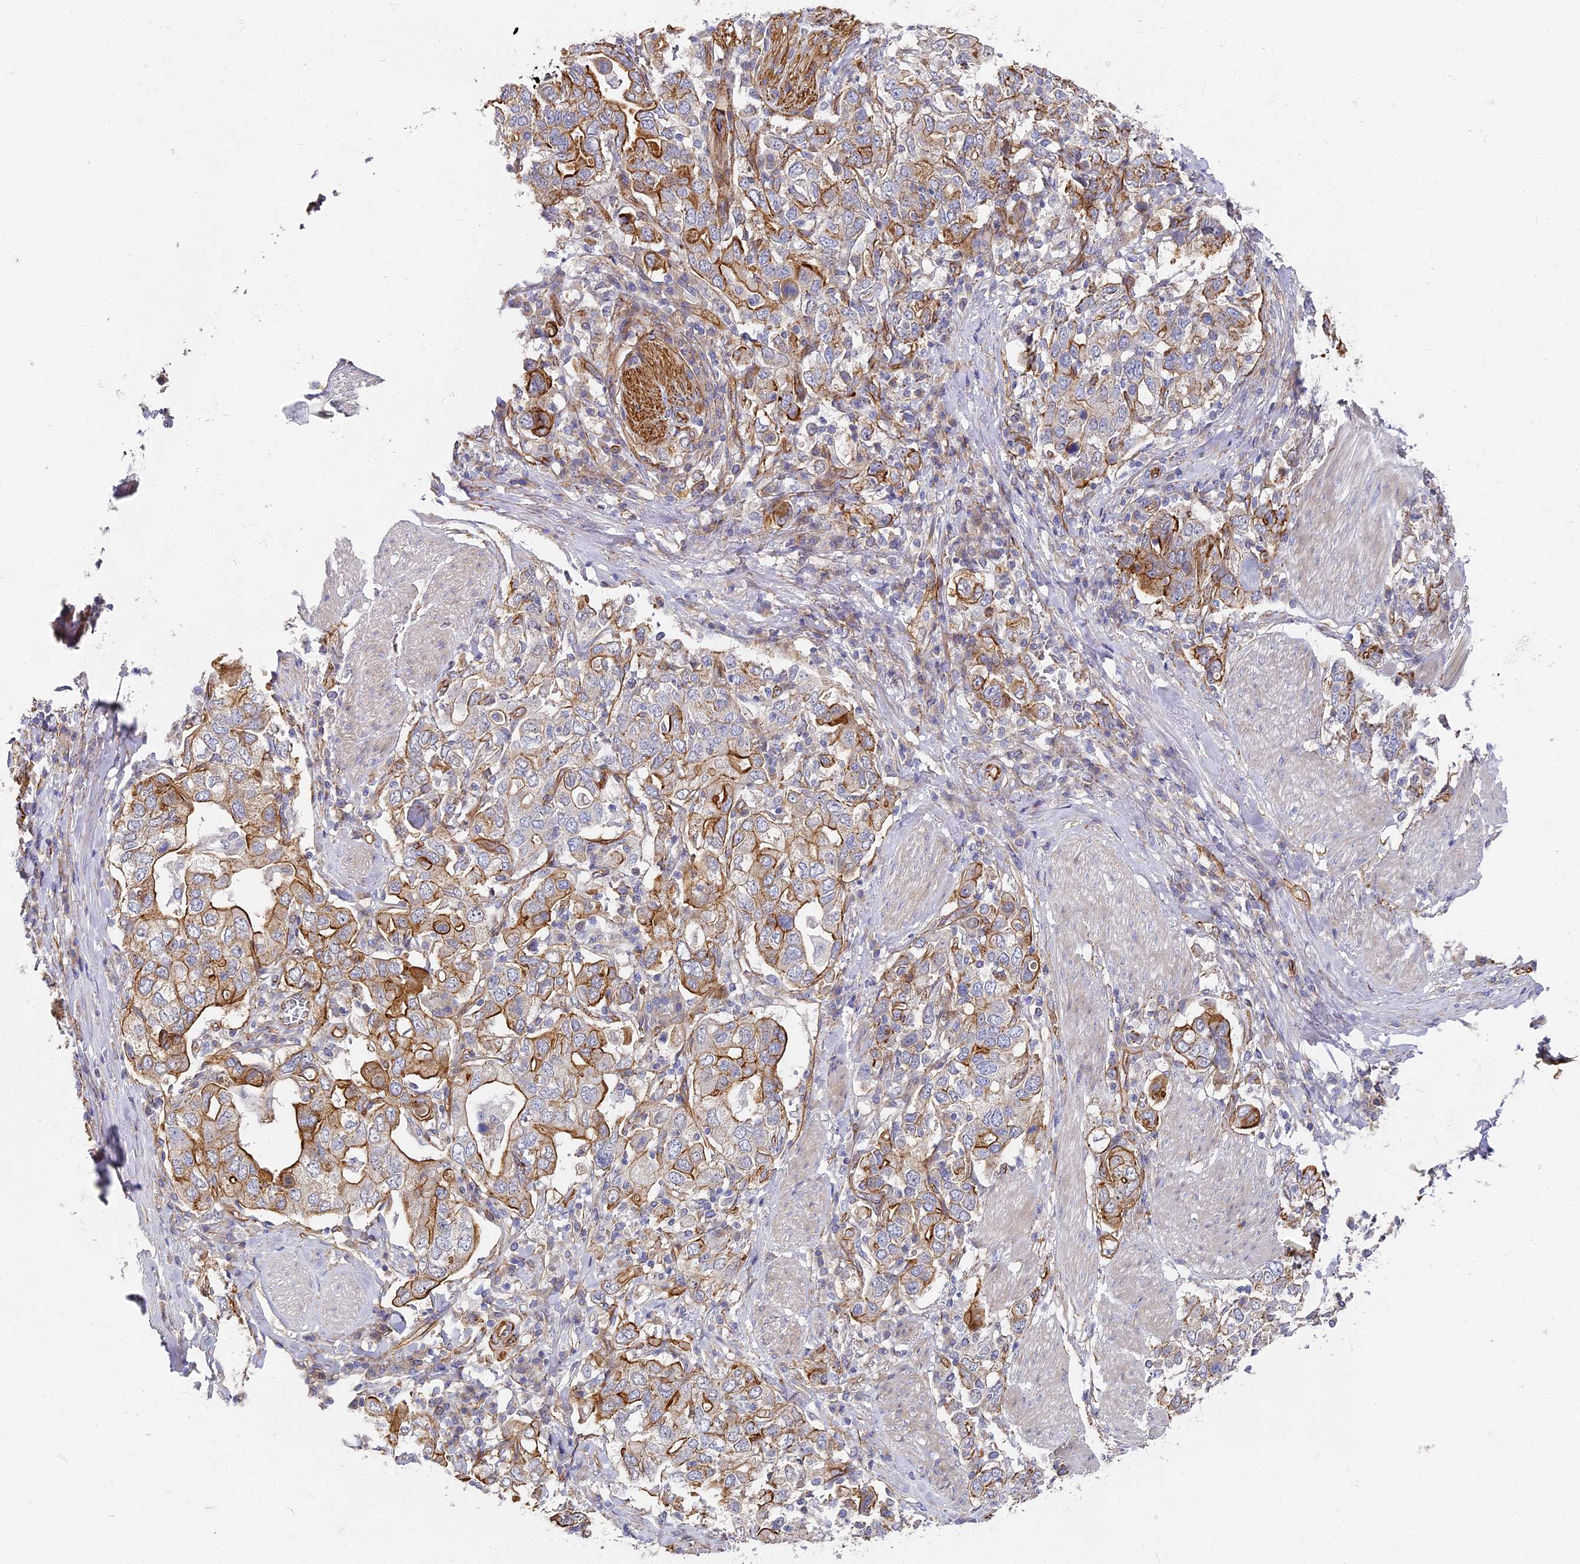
{"staining": {"intensity": "moderate", "quantity": "25%-75%", "location": "cytoplasmic/membranous"}, "tissue": "stomach cancer", "cell_type": "Tumor cells", "image_type": "cancer", "snomed": [{"axis": "morphology", "description": "Adenocarcinoma, NOS"}, {"axis": "topography", "description": "Stomach, upper"}], "caption": "Moderate cytoplasmic/membranous expression is identified in approximately 25%-75% of tumor cells in stomach cancer. (DAB (3,3'-diaminobenzidine) = brown stain, brightfield microscopy at high magnification).", "gene": "CCDC30", "patient": {"sex": "male", "age": 62}}